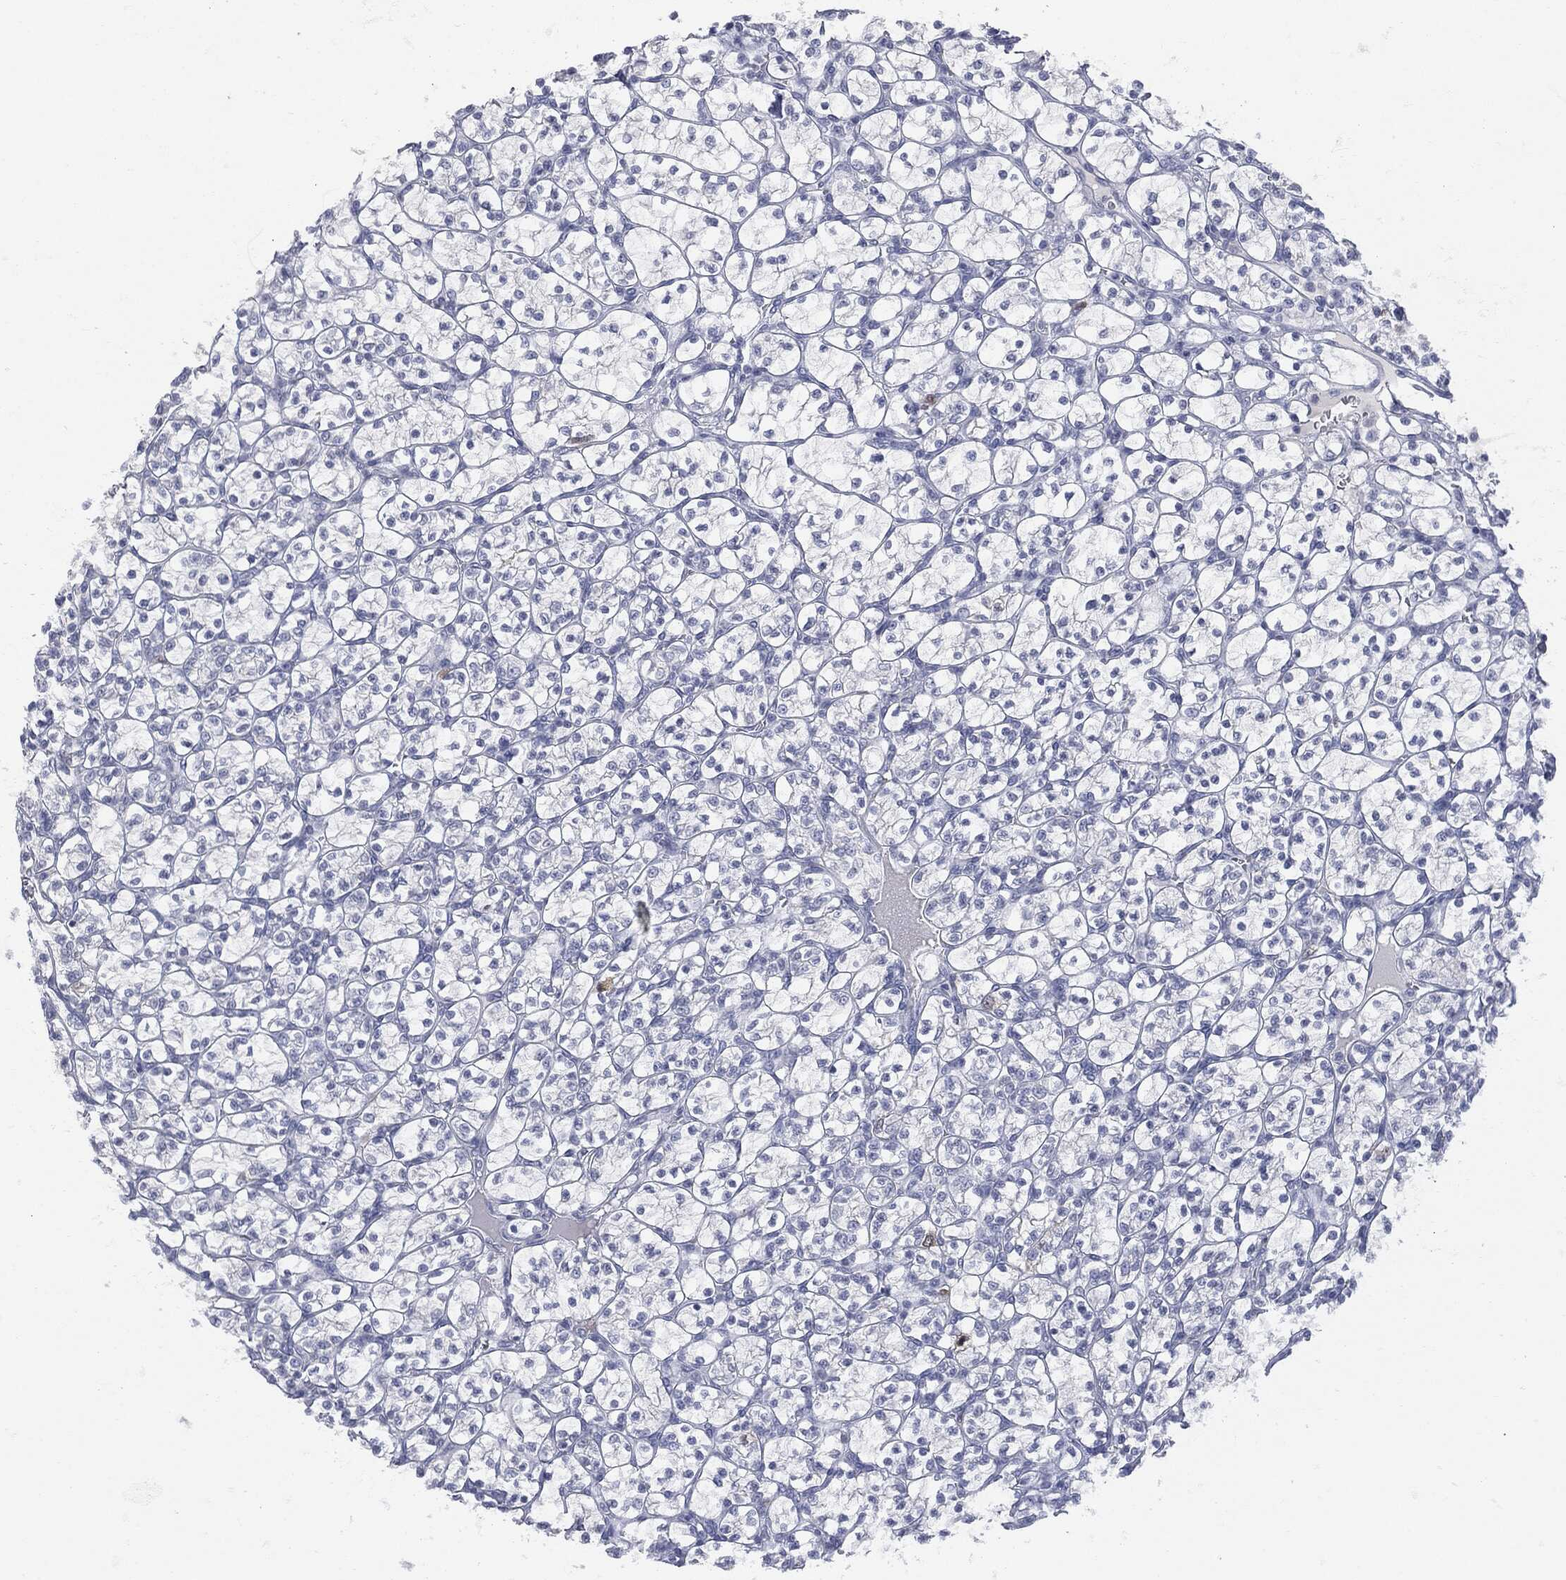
{"staining": {"intensity": "negative", "quantity": "none", "location": "none"}, "tissue": "renal cancer", "cell_type": "Tumor cells", "image_type": "cancer", "snomed": [{"axis": "morphology", "description": "Adenocarcinoma, NOS"}, {"axis": "topography", "description": "Kidney"}], "caption": "An immunohistochemistry image of renal adenocarcinoma is shown. There is no staining in tumor cells of renal adenocarcinoma.", "gene": "UBE2C", "patient": {"sex": "female", "age": 89}}